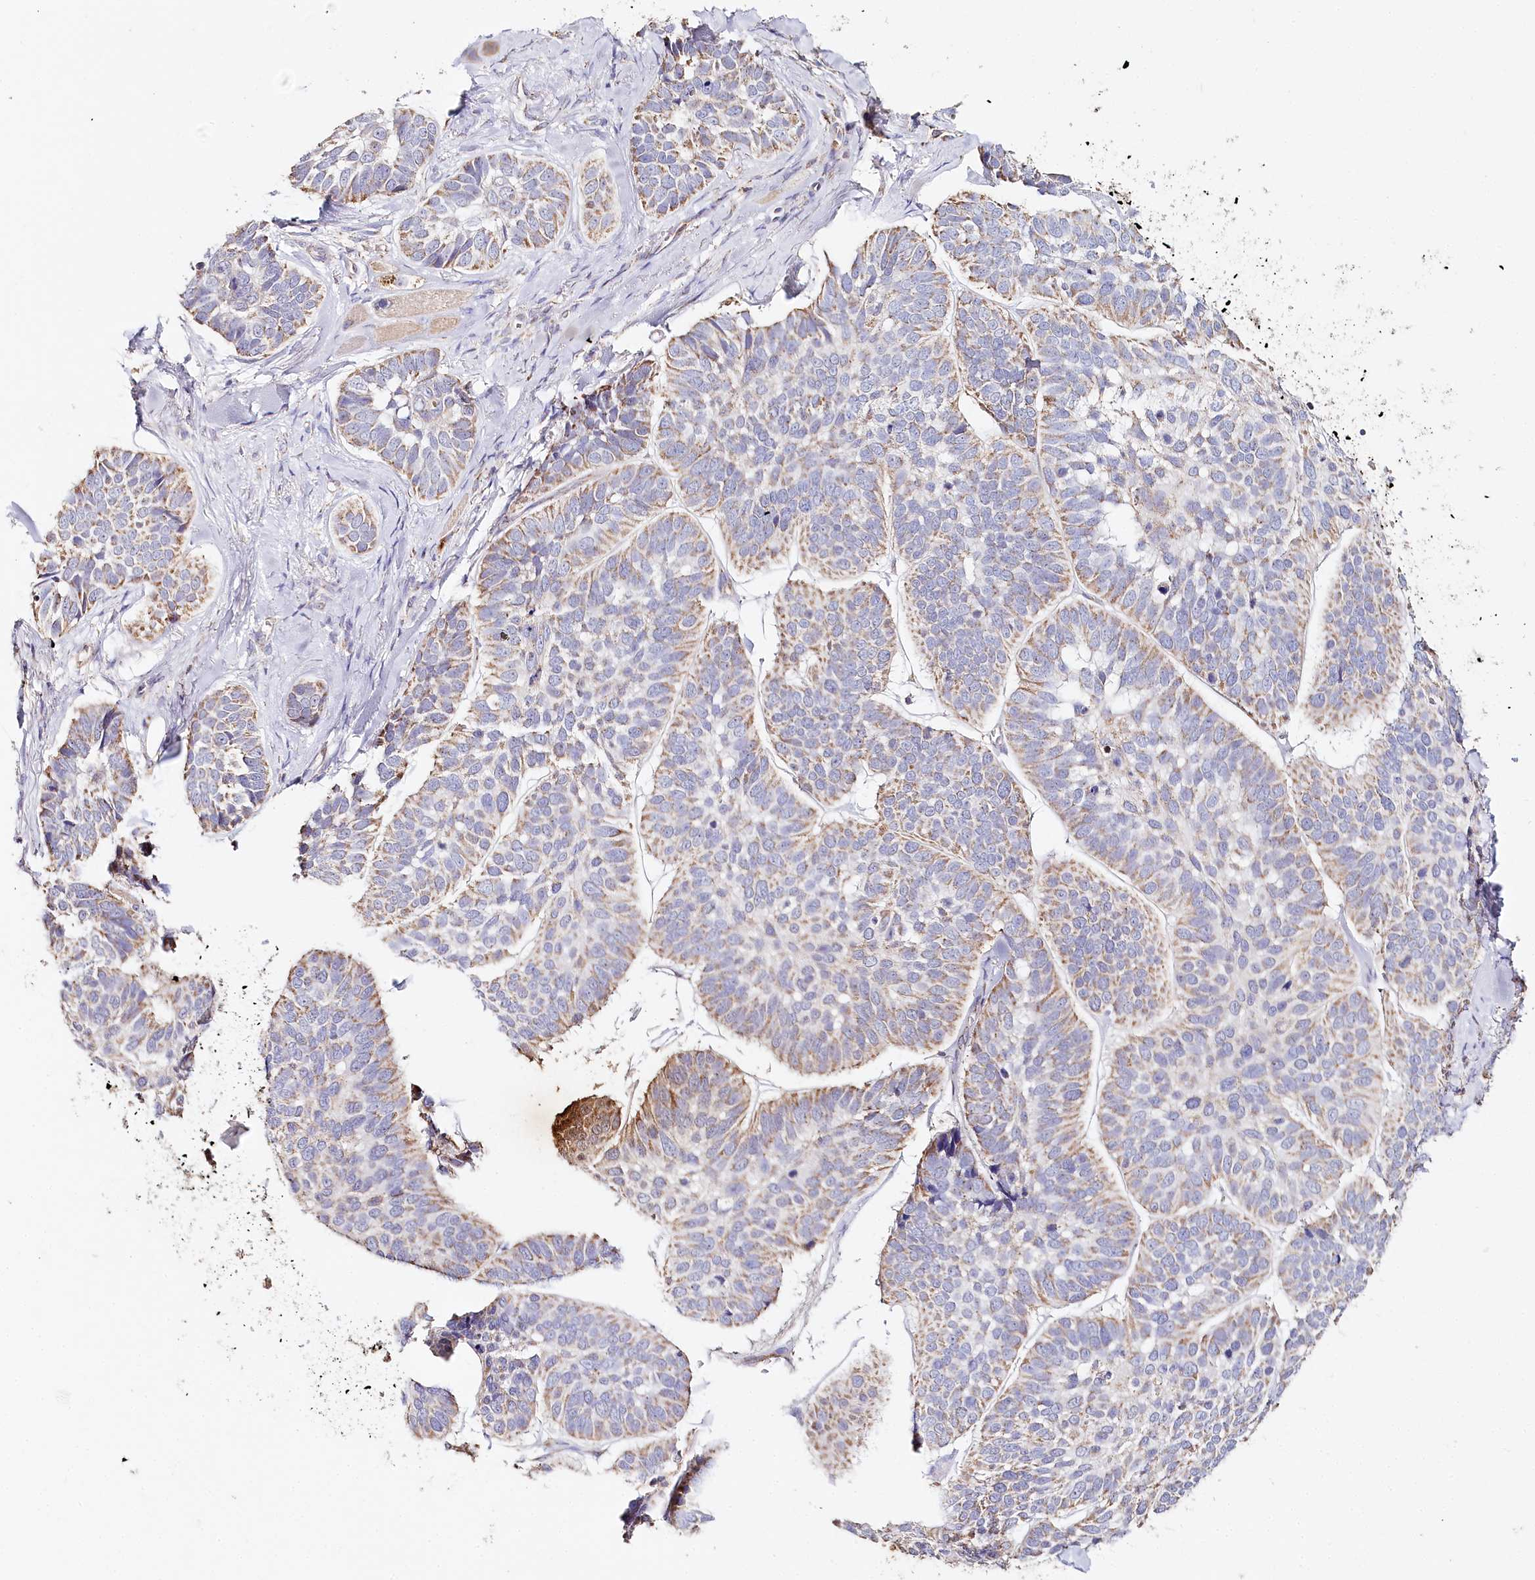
{"staining": {"intensity": "moderate", "quantity": "<25%", "location": "cytoplasmic/membranous"}, "tissue": "skin cancer", "cell_type": "Tumor cells", "image_type": "cancer", "snomed": [{"axis": "morphology", "description": "Basal cell carcinoma"}, {"axis": "topography", "description": "Skin"}], "caption": "IHC (DAB (3,3'-diaminobenzidine)) staining of human skin basal cell carcinoma reveals moderate cytoplasmic/membranous protein positivity in about <25% of tumor cells.", "gene": "MMP25", "patient": {"sex": "male", "age": 62}}